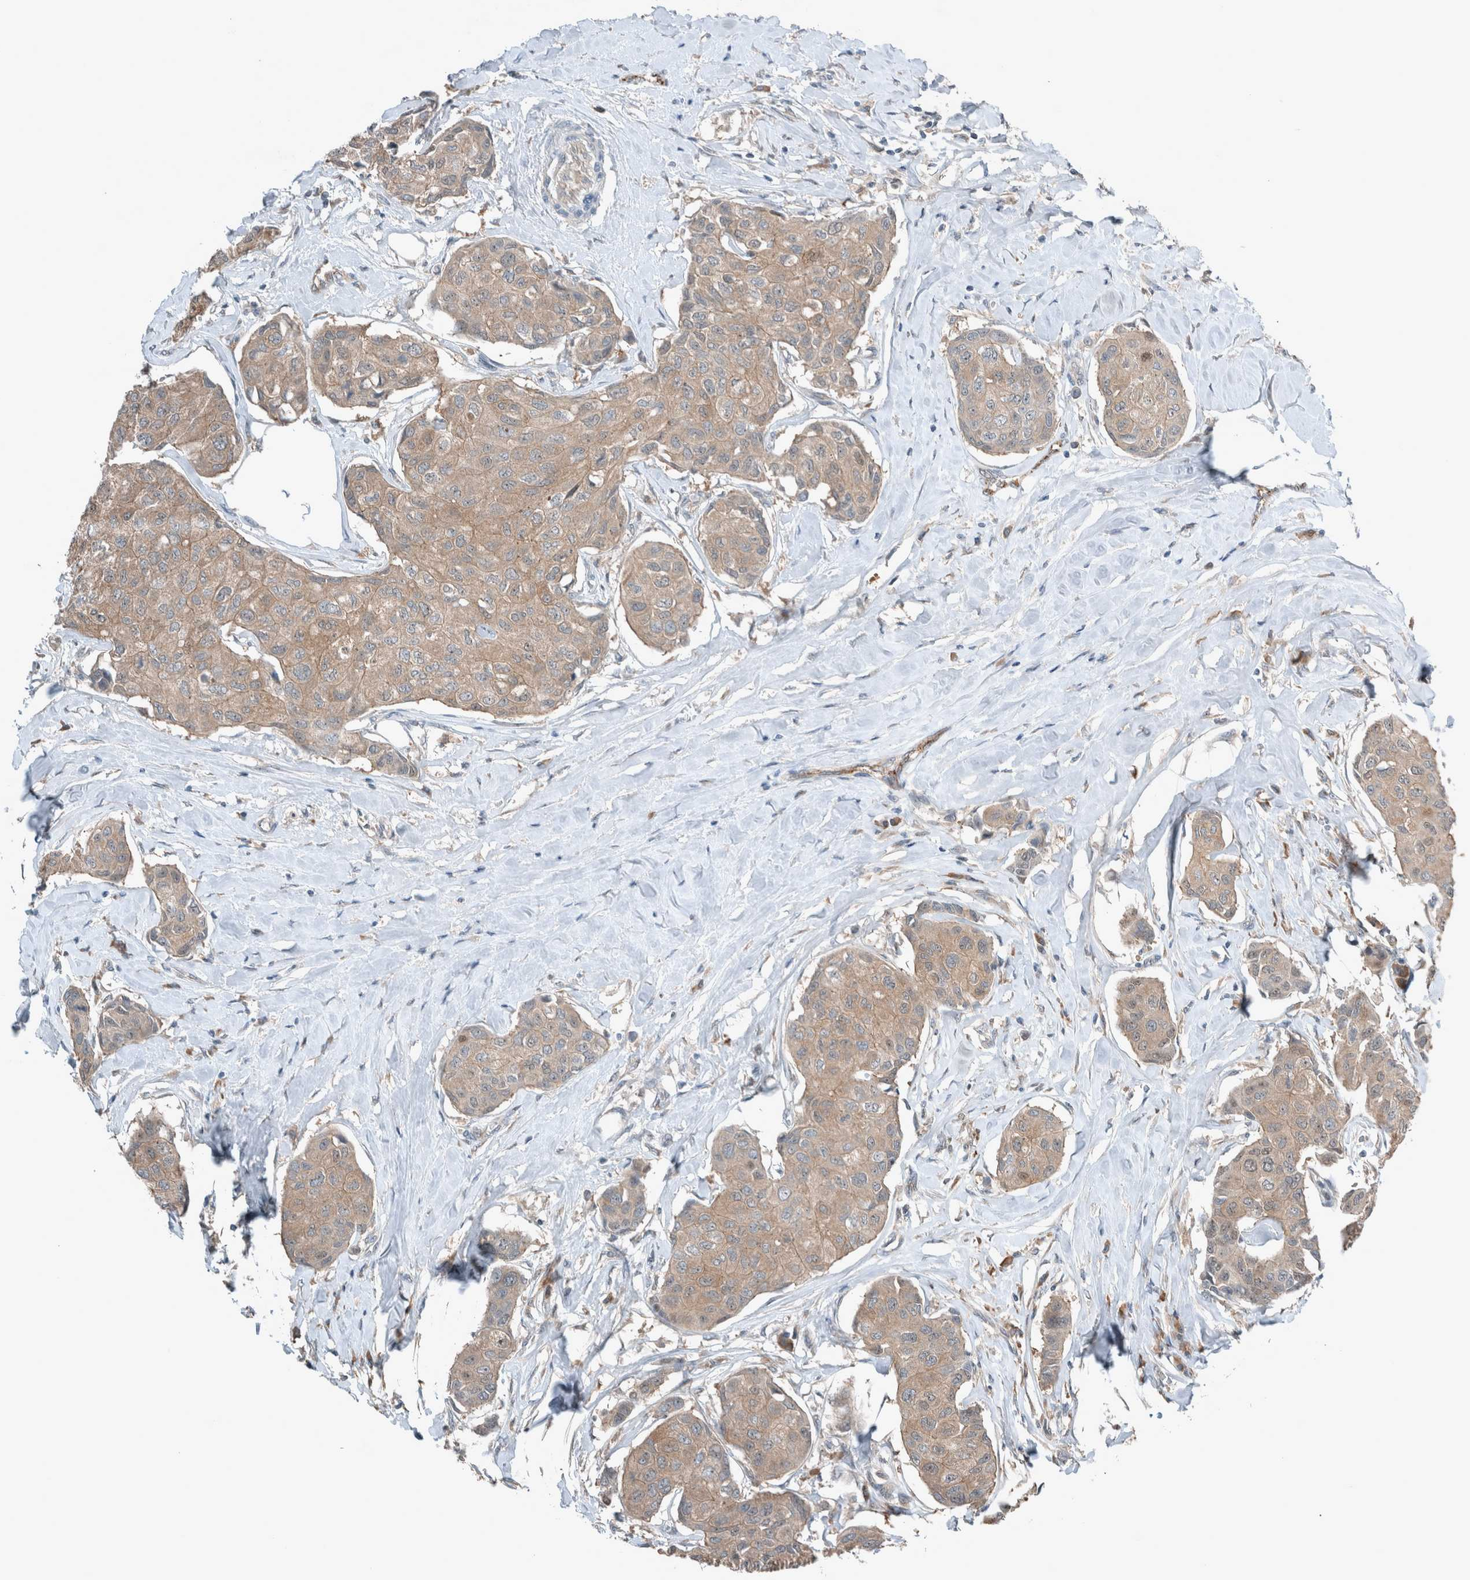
{"staining": {"intensity": "weak", "quantity": ">75%", "location": "cytoplasmic/membranous"}, "tissue": "breast cancer", "cell_type": "Tumor cells", "image_type": "cancer", "snomed": [{"axis": "morphology", "description": "Duct carcinoma"}, {"axis": "topography", "description": "Breast"}], "caption": "Protein staining displays weak cytoplasmic/membranous expression in approximately >75% of tumor cells in breast cancer.", "gene": "RALGDS", "patient": {"sex": "female", "age": 80}}